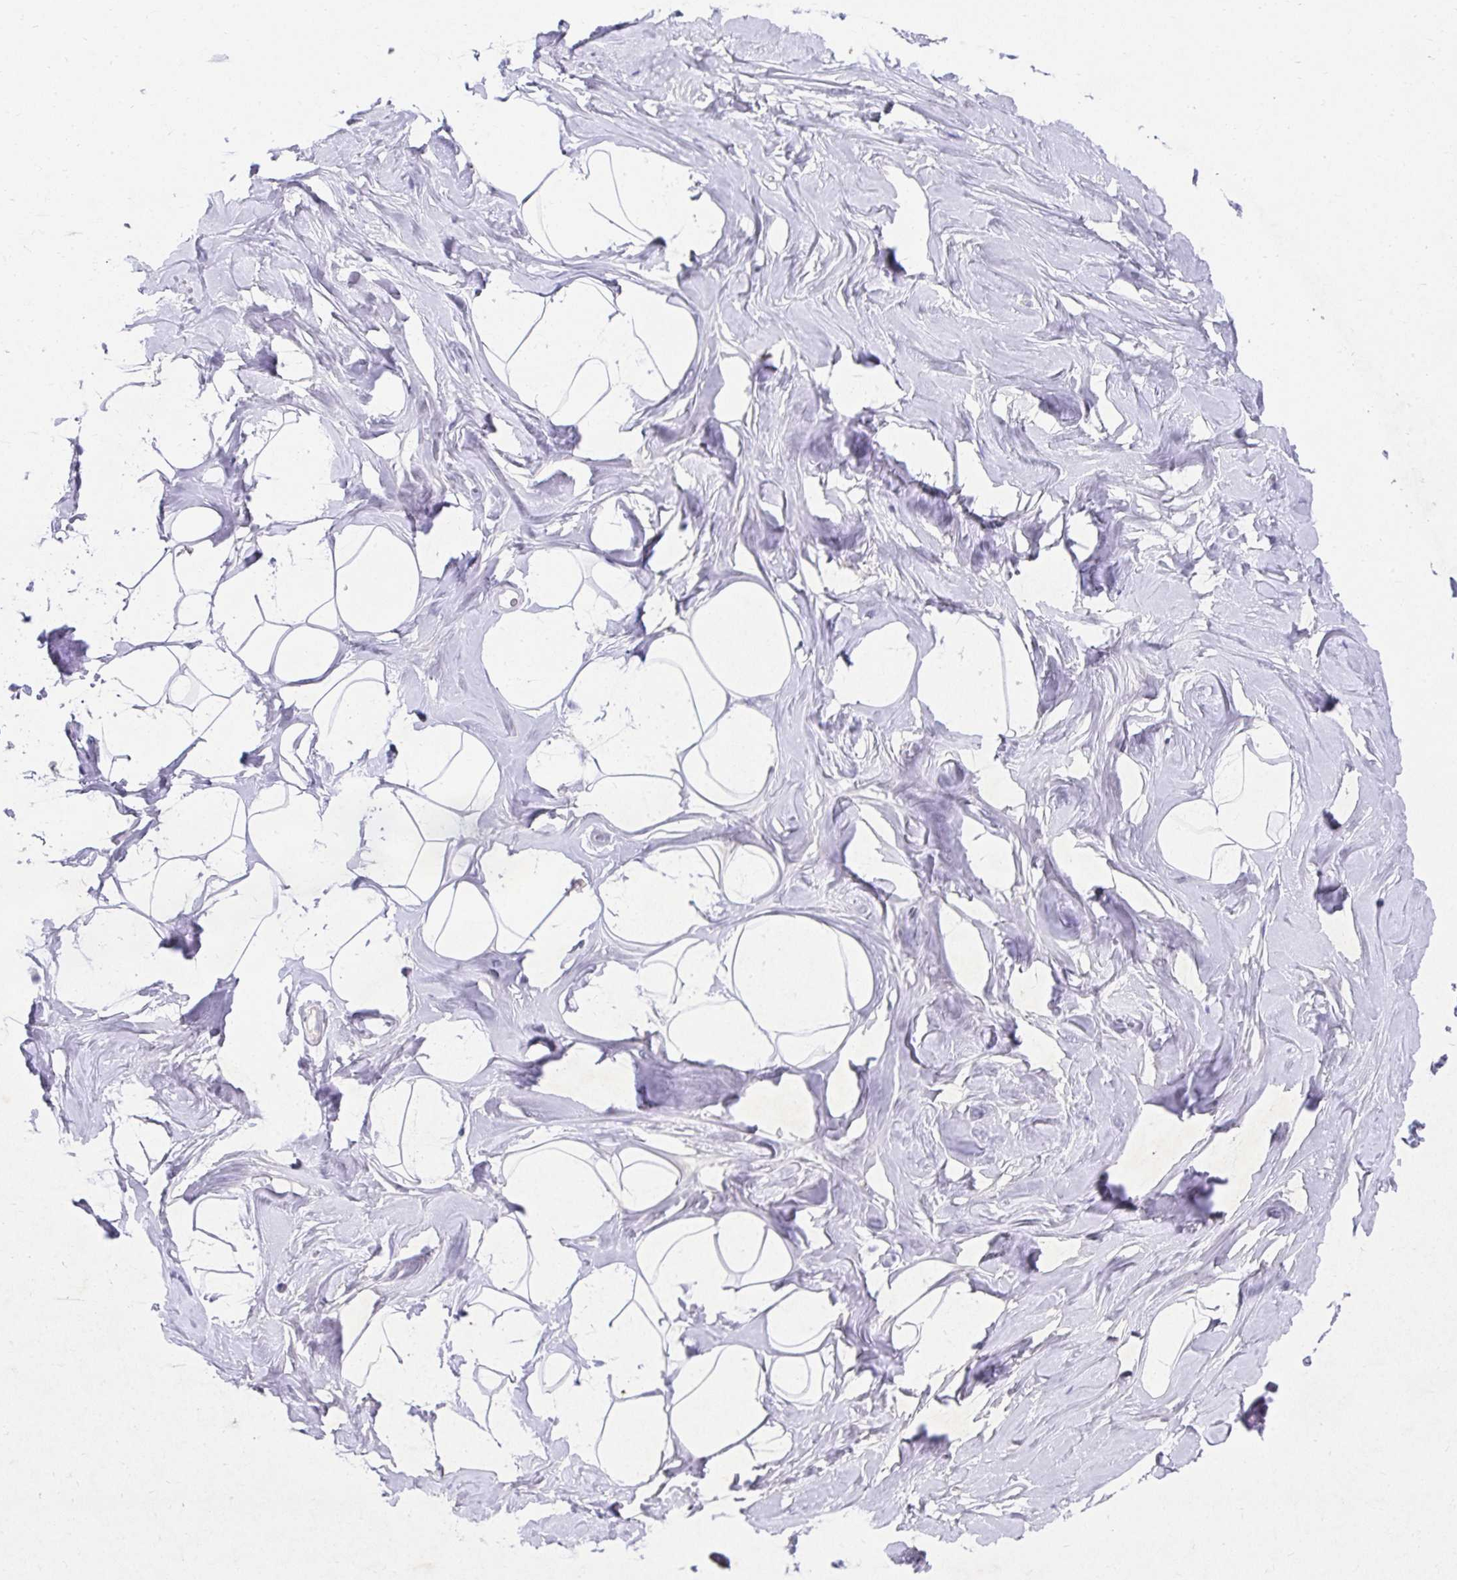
{"staining": {"intensity": "negative", "quantity": "none", "location": "none"}, "tissue": "breast", "cell_type": "Adipocytes", "image_type": "normal", "snomed": [{"axis": "morphology", "description": "Normal tissue, NOS"}, {"axis": "topography", "description": "Breast"}], "caption": "Immunohistochemistry (IHC) micrograph of benign breast: breast stained with DAB exhibits no significant protein positivity in adipocytes.", "gene": "TNNT1", "patient": {"sex": "female", "age": 32}}